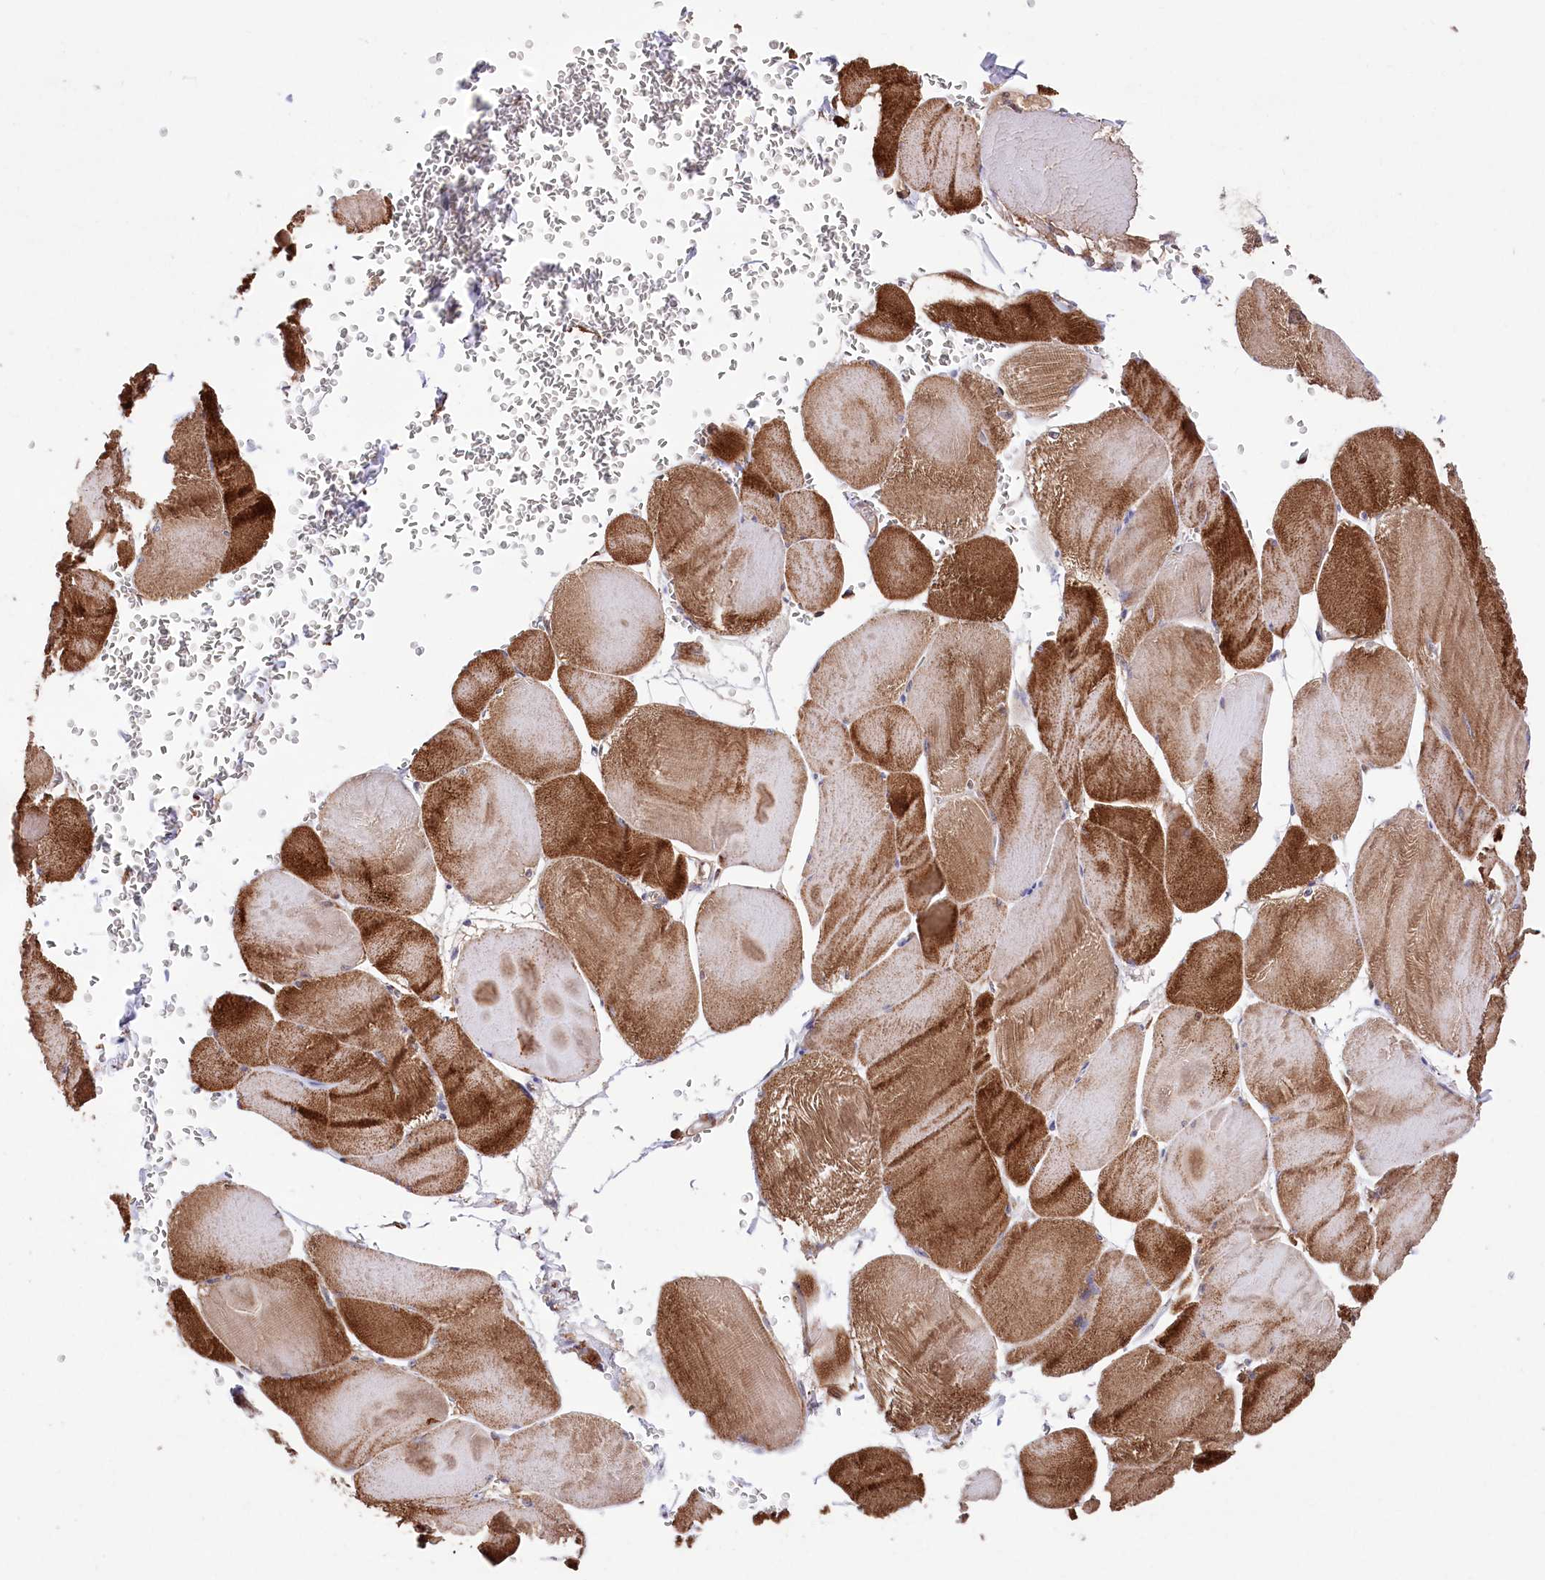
{"staining": {"intensity": "strong", "quantity": ">75%", "location": "cytoplasmic/membranous"}, "tissue": "skeletal muscle", "cell_type": "Myocytes", "image_type": "normal", "snomed": [{"axis": "morphology", "description": "Normal tissue, NOS"}, {"axis": "morphology", "description": "Basal cell carcinoma"}, {"axis": "topography", "description": "Skeletal muscle"}], "caption": "The immunohistochemical stain labels strong cytoplasmic/membranous staining in myocytes of unremarkable skeletal muscle. (Stains: DAB (3,3'-diaminobenzidine) in brown, nuclei in blue, Microscopy: brightfield microscopy at high magnification).", "gene": "DPP3", "patient": {"sex": "female", "age": 64}}